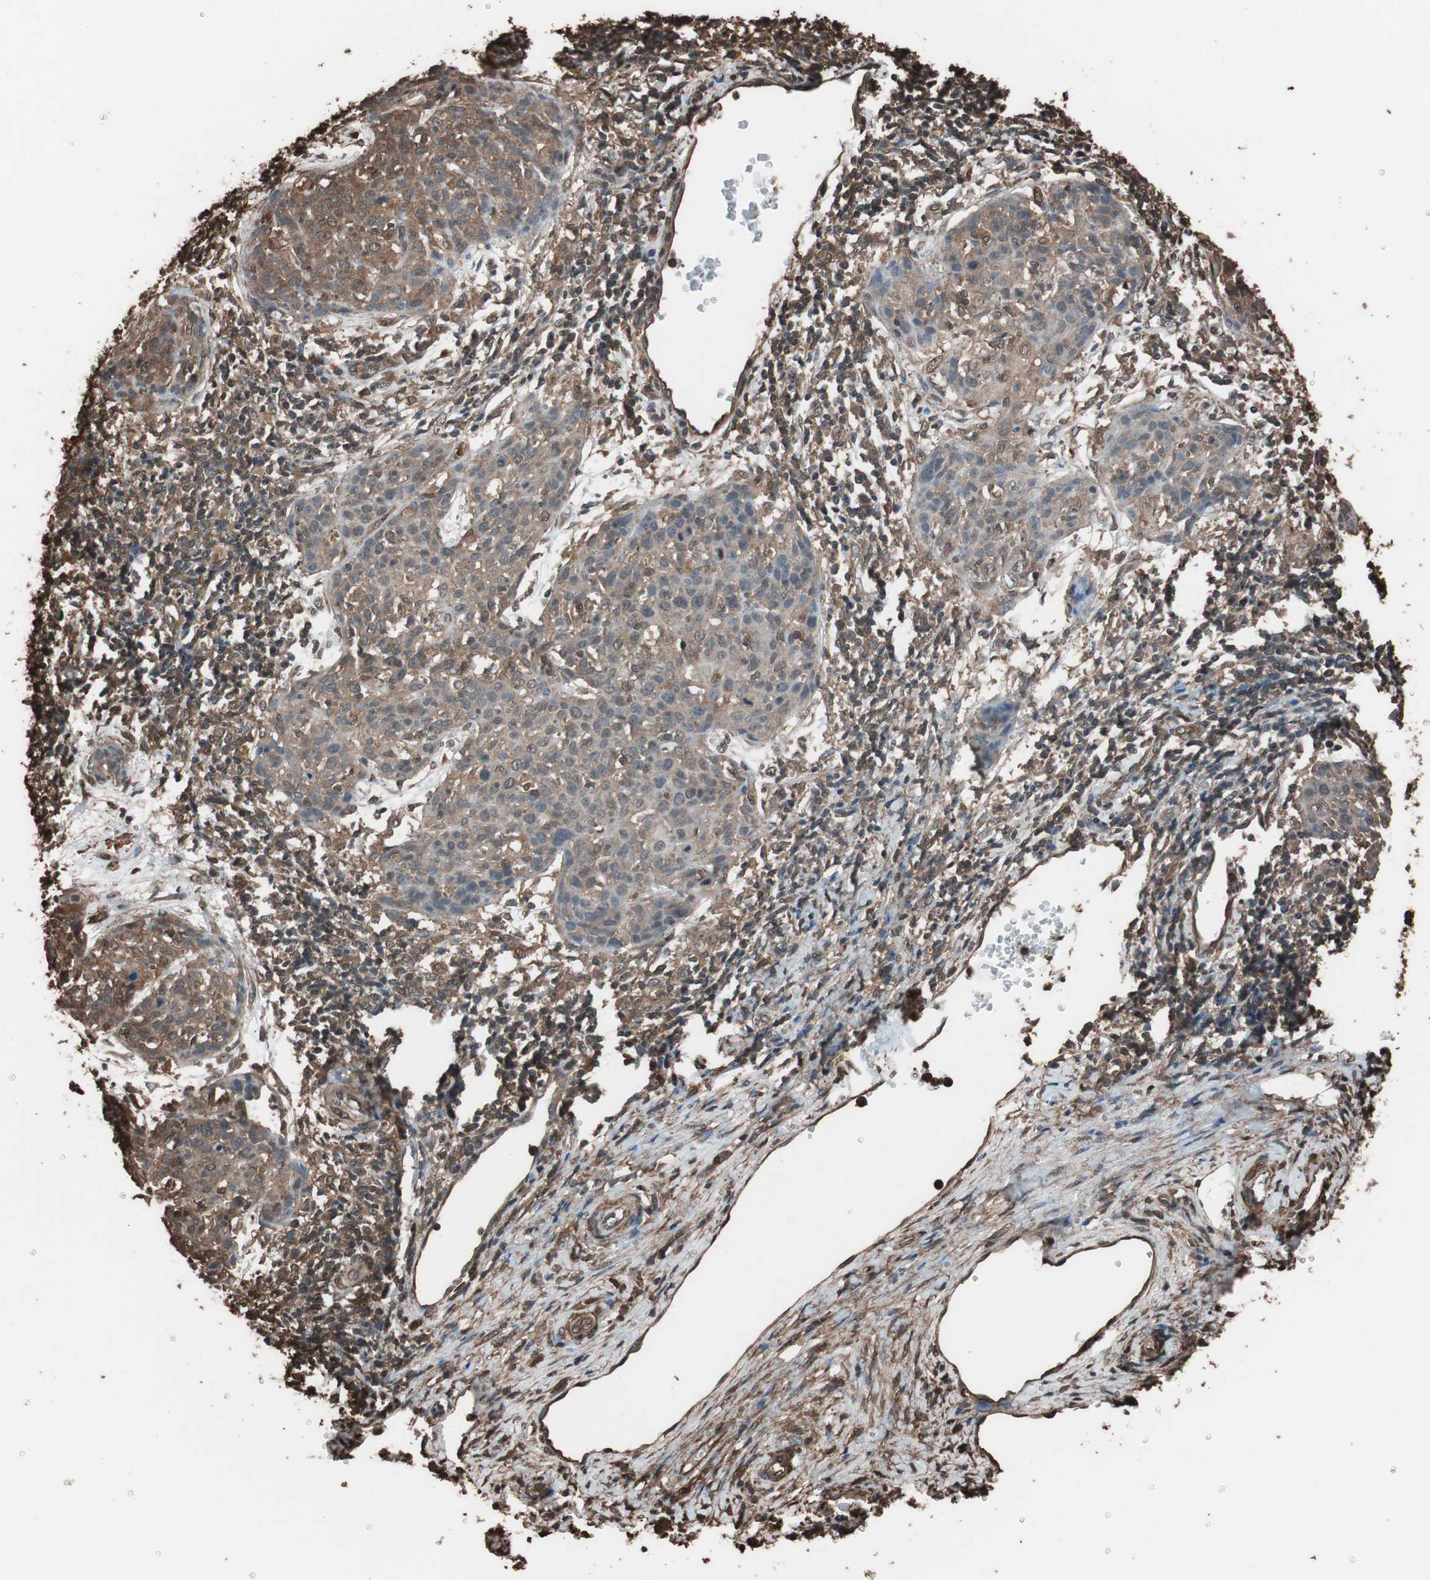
{"staining": {"intensity": "moderate", "quantity": ">75%", "location": "cytoplasmic/membranous"}, "tissue": "cervical cancer", "cell_type": "Tumor cells", "image_type": "cancer", "snomed": [{"axis": "morphology", "description": "Squamous cell carcinoma, NOS"}, {"axis": "topography", "description": "Cervix"}], "caption": "Immunohistochemistry (IHC) staining of cervical cancer (squamous cell carcinoma), which exhibits medium levels of moderate cytoplasmic/membranous staining in approximately >75% of tumor cells indicating moderate cytoplasmic/membranous protein expression. The staining was performed using DAB (3,3'-diaminobenzidine) (brown) for protein detection and nuclei were counterstained in hematoxylin (blue).", "gene": "CALM2", "patient": {"sex": "female", "age": 38}}